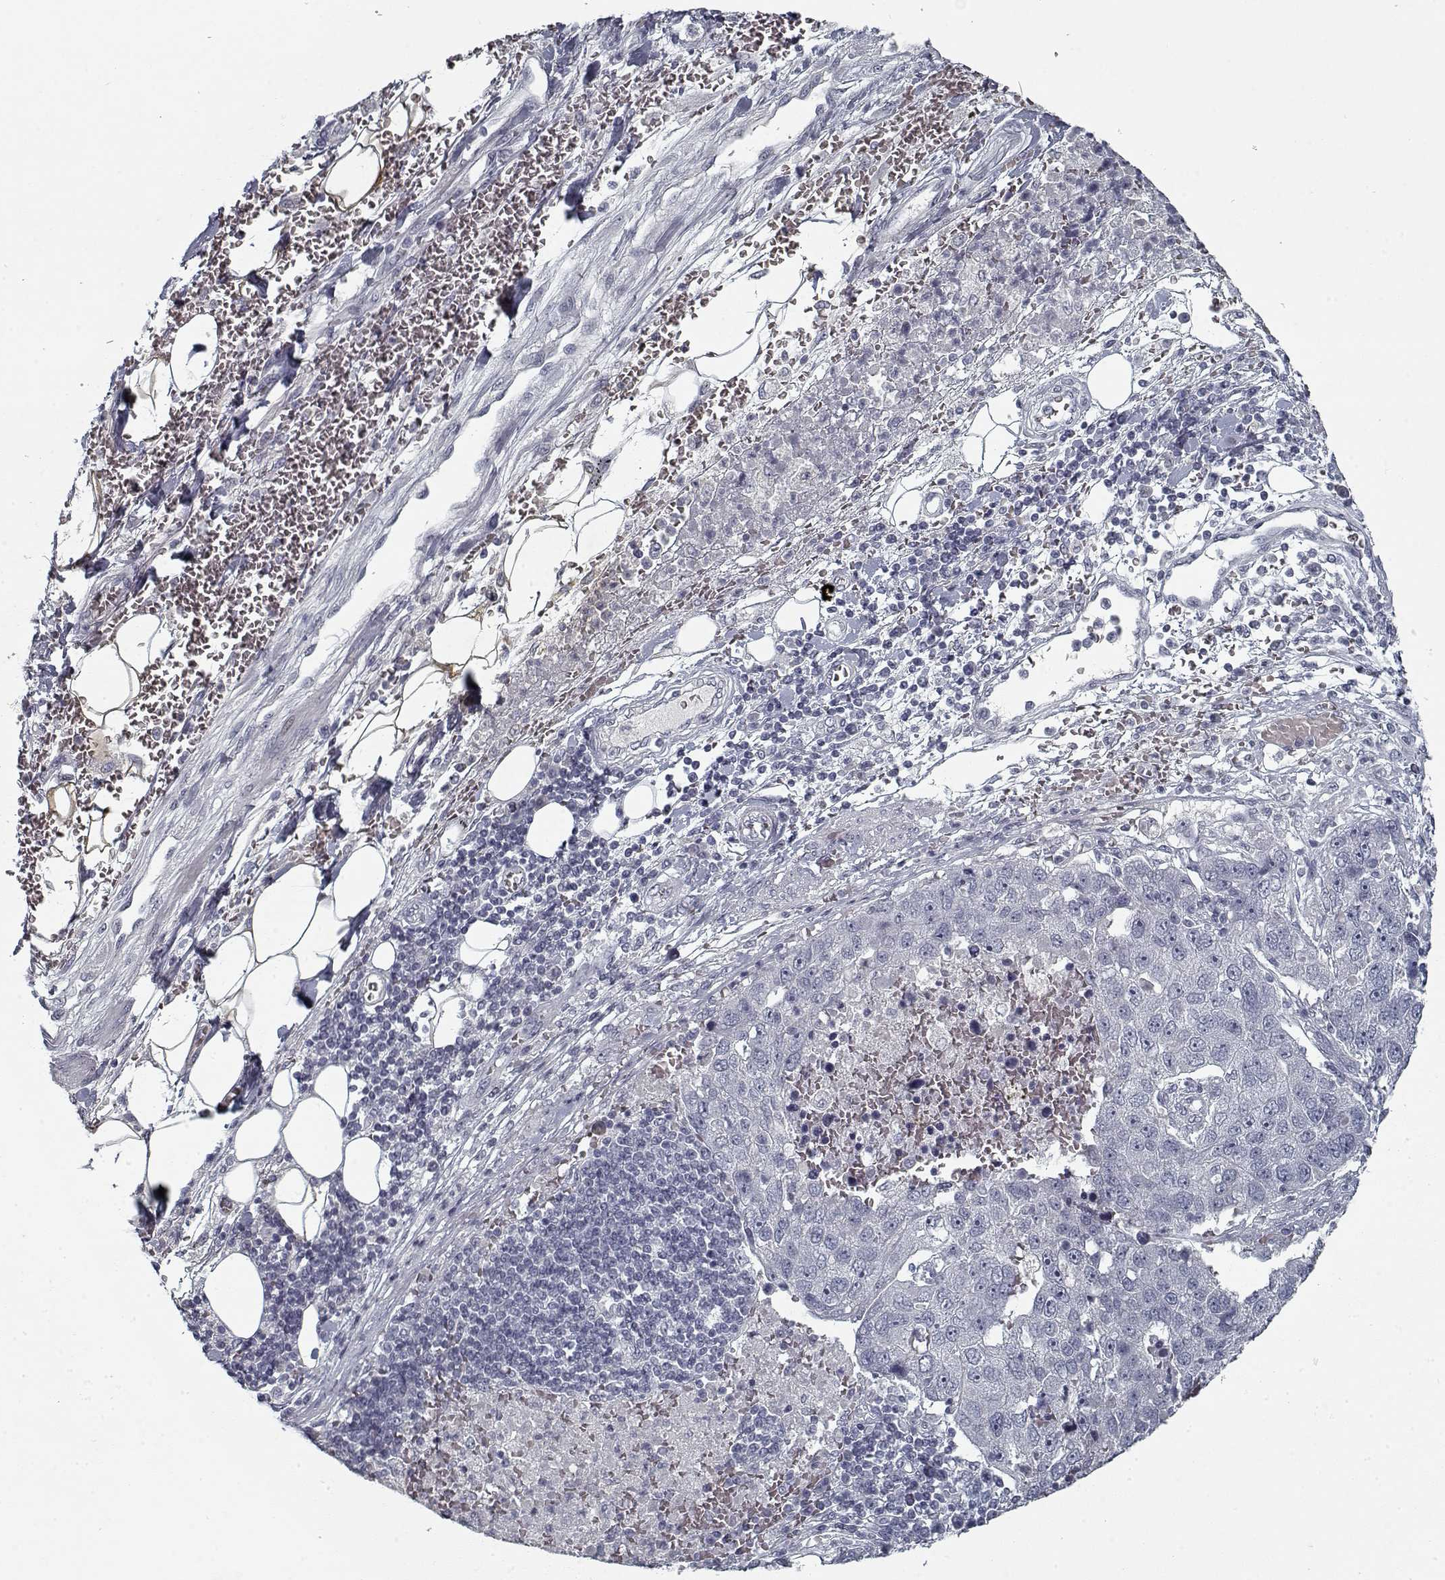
{"staining": {"intensity": "negative", "quantity": "none", "location": "none"}, "tissue": "pancreatic cancer", "cell_type": "Tumor cells", "image_type": "cancer", "snomed": [{"axis": "morphology", "description": "Adenocarcinoma, NOS"}, {"axis": "topography", "description": "Pancreas"}], "caption": "The immunohistochemistry (IHC) histopathology image has no significant expression in tumor cells of pancreatic cancer tissue.", "gene": "GAD2", "patient": {"sex": "female", "age": 61}}